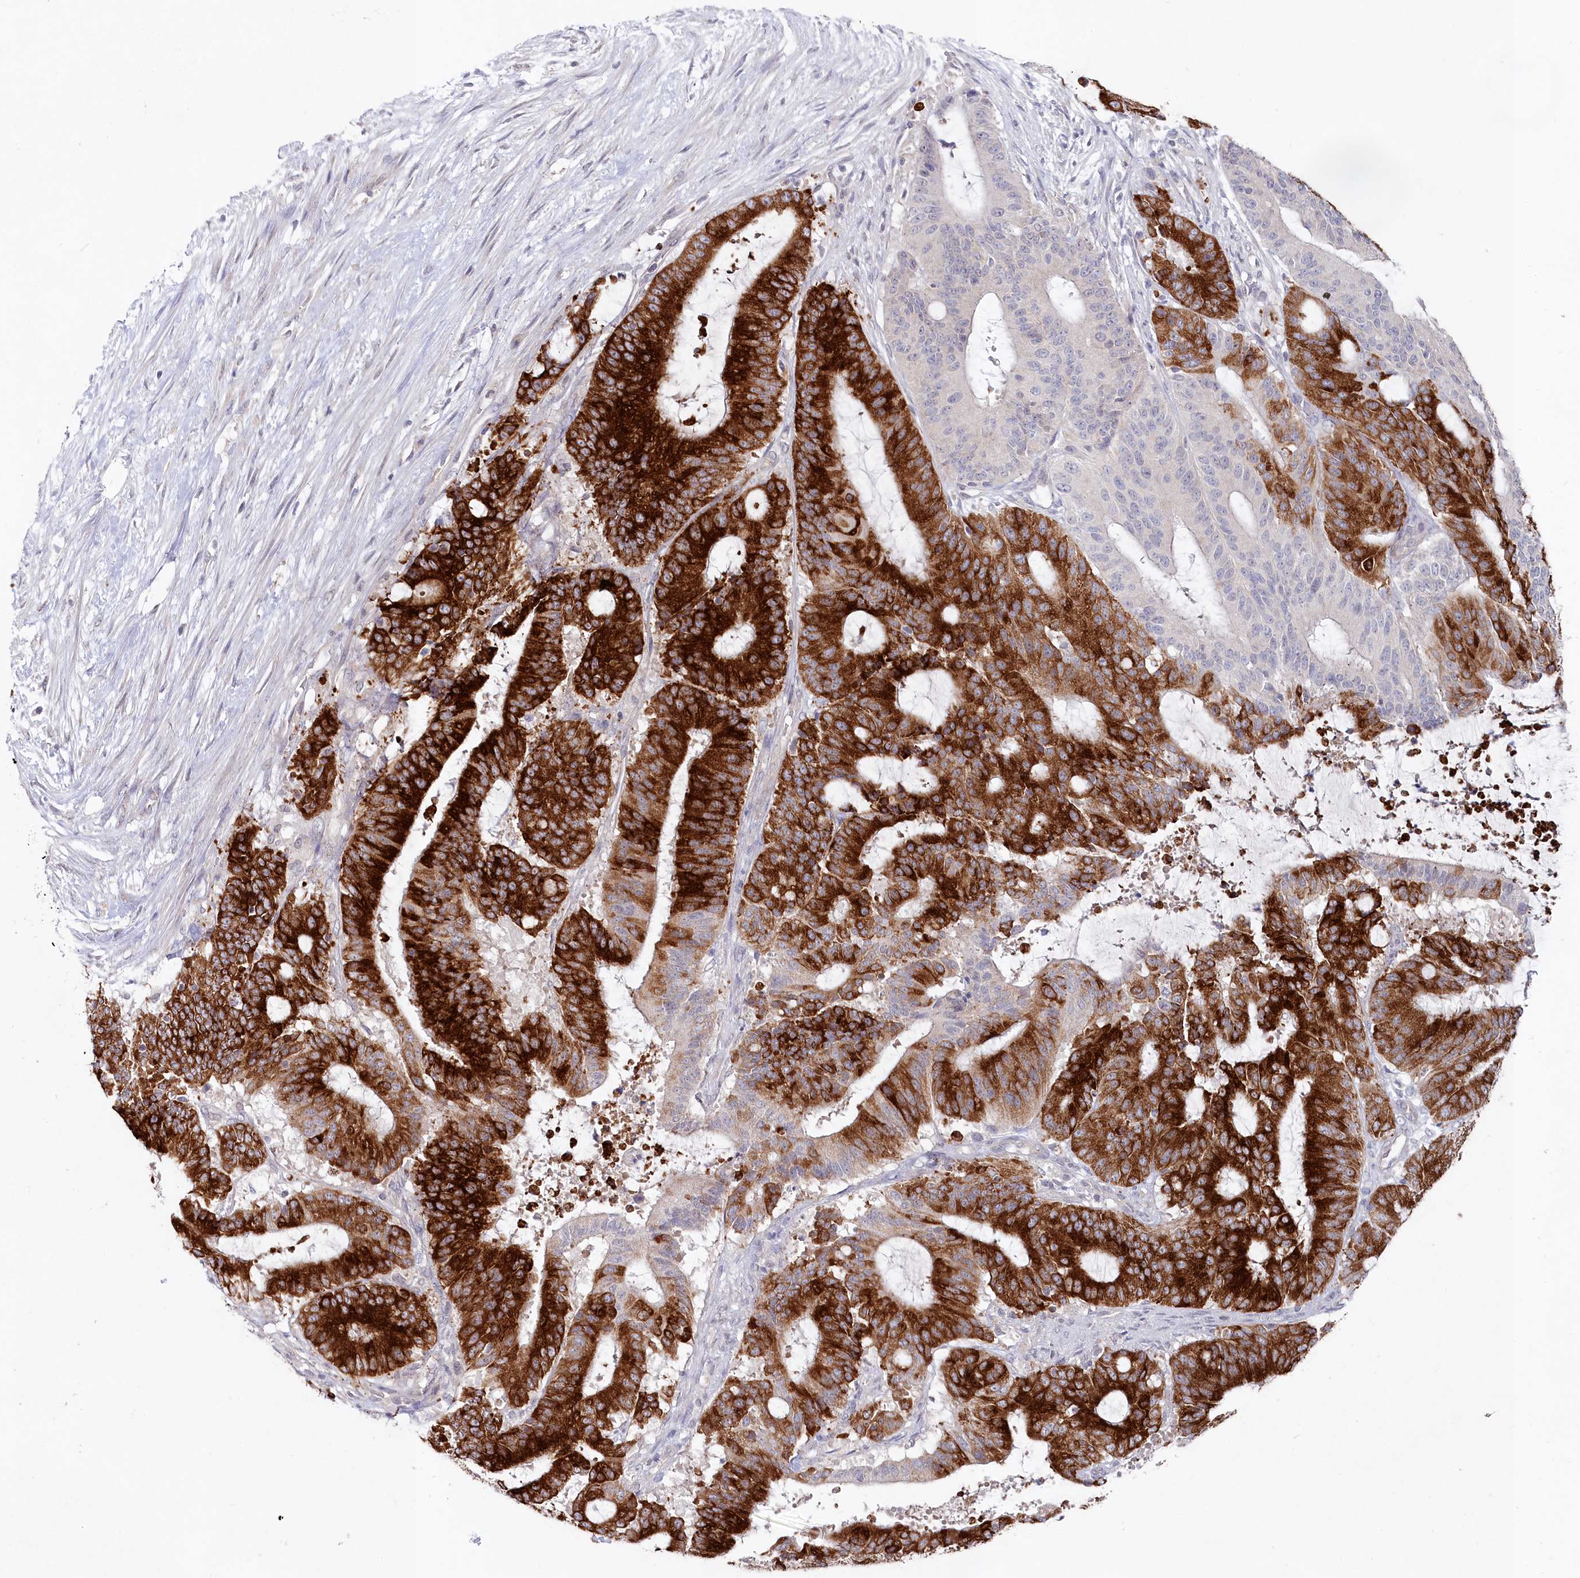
{"staining": {"intensity": "strong", "quantity": ">75%", "location": "cytoplasmic/membranous"}, "tissue": "liver cancer", "cell_type": "Tumor cells", "image_type": "cancer", "snomed": [{"axis": "morphology", "description": "Normal tissue, NOS"}, {"axis": "morphology", "description": "Cholangiocarcinoma"}, {"axis": "topography", "description": "Liver"}, {"axis": "topography", "description": "Peripheral nerve tissue"}], "caption": "Liver cholangiocarcinoma was stained to show a protein in brown. There is high levels of strong cytoplasmic/membranous positivity in about >75% of tumor cells. (IHC, brightfield microscopy, high magnification).", "gene": "AAMDC", "patient": {"sex": "female", "age": 73}}